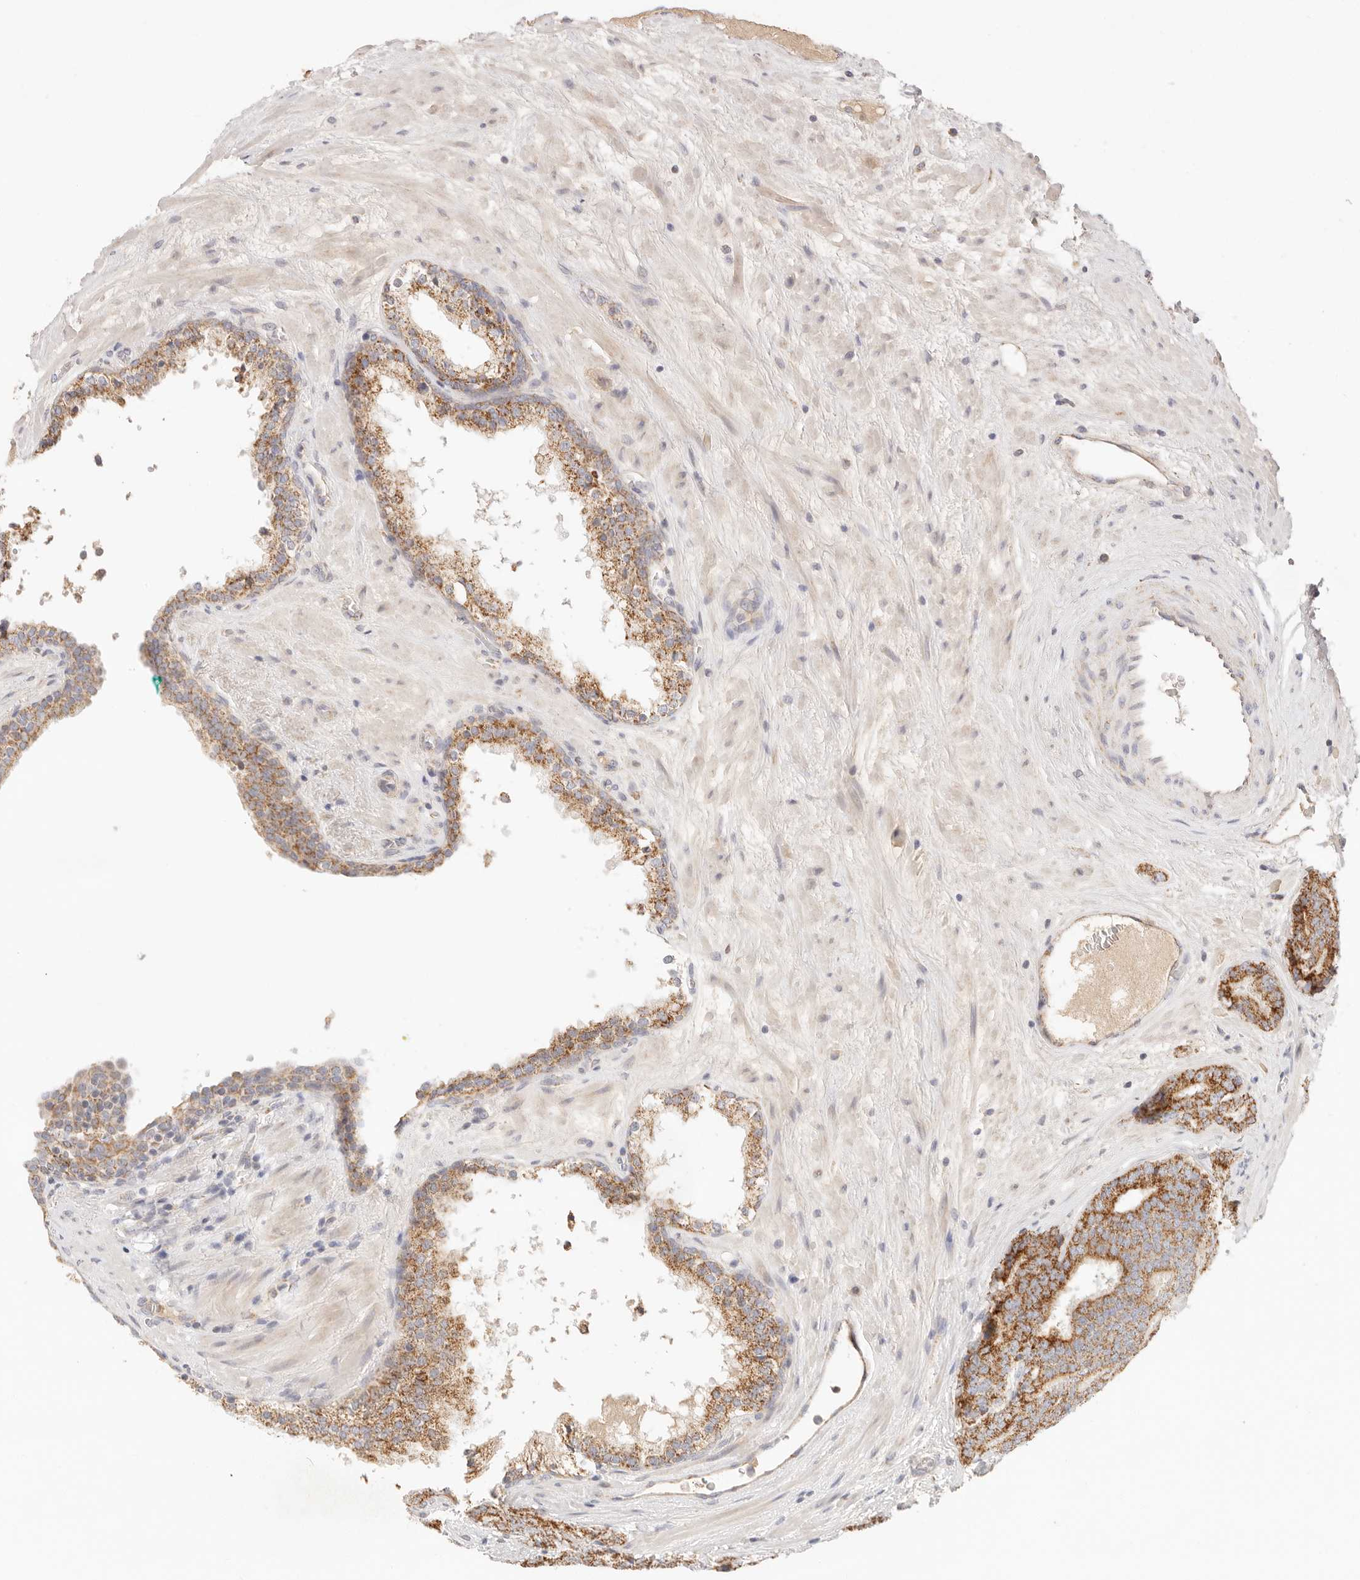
{"staining": {"intensity": "strong", "quantity": "25%-75%", "location": "cytoplasmic/membranous"}, "tissue": "prostate cancer", "cell_type": "Tumor cells", "image_type": "cancer", "snomed": [{"axis": "morphology", "description": "Adenocarcinoma, High grade"}, {"axis": "topography", "description": "Prostate"}], "caption": "The immunohistochemical stain shows strong cytoplasmic/membranous positivity in tumor cells of prostate cancer tissue. The protein is stained brown, and the nuclei are stained in blue (DAB IHC with brightfield microscopy, high magnification).", "gene": "COA6", "patient": {"sex": "male", "age": 56}}